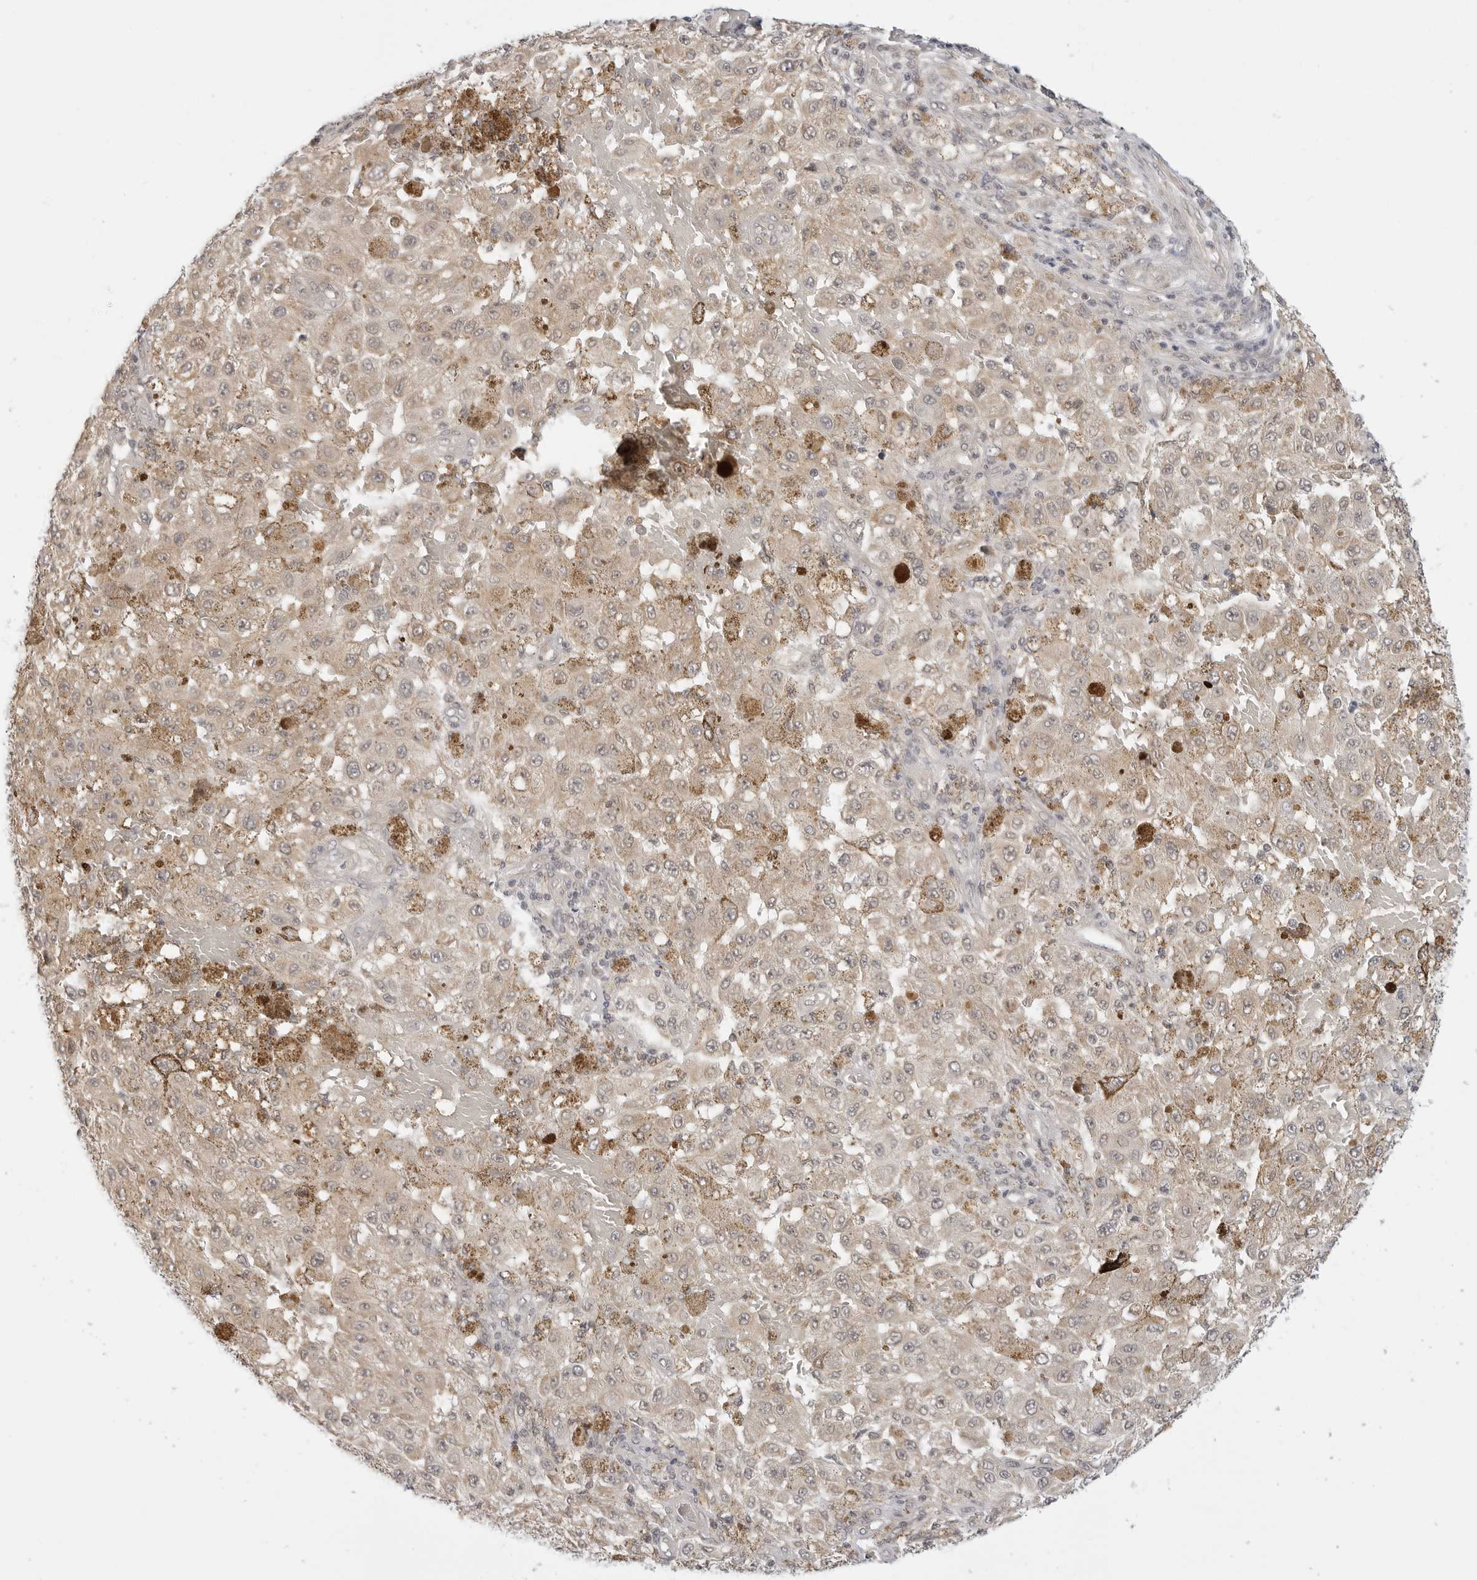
{"staining": {"intensity": "weak", "quantity": ">75%", "location": "cytoplasmic/membranous"}, "tissue": "melanoma", "cell_type": "Tumor cells", "image_type": "cancer", "snomed": [{"axis": "morphology", "description": "Malignant melanoma, NOS"}, {"axis": "topography", "description": "Skin"}], "caption": "Immunohistochemical staining of human malignant melanoma displays weak cytoplasmic/membranous protein staining in about >75% of tumor cells.", "gene": "TCP1", "patient": {"sex": "female", "age": 64}}